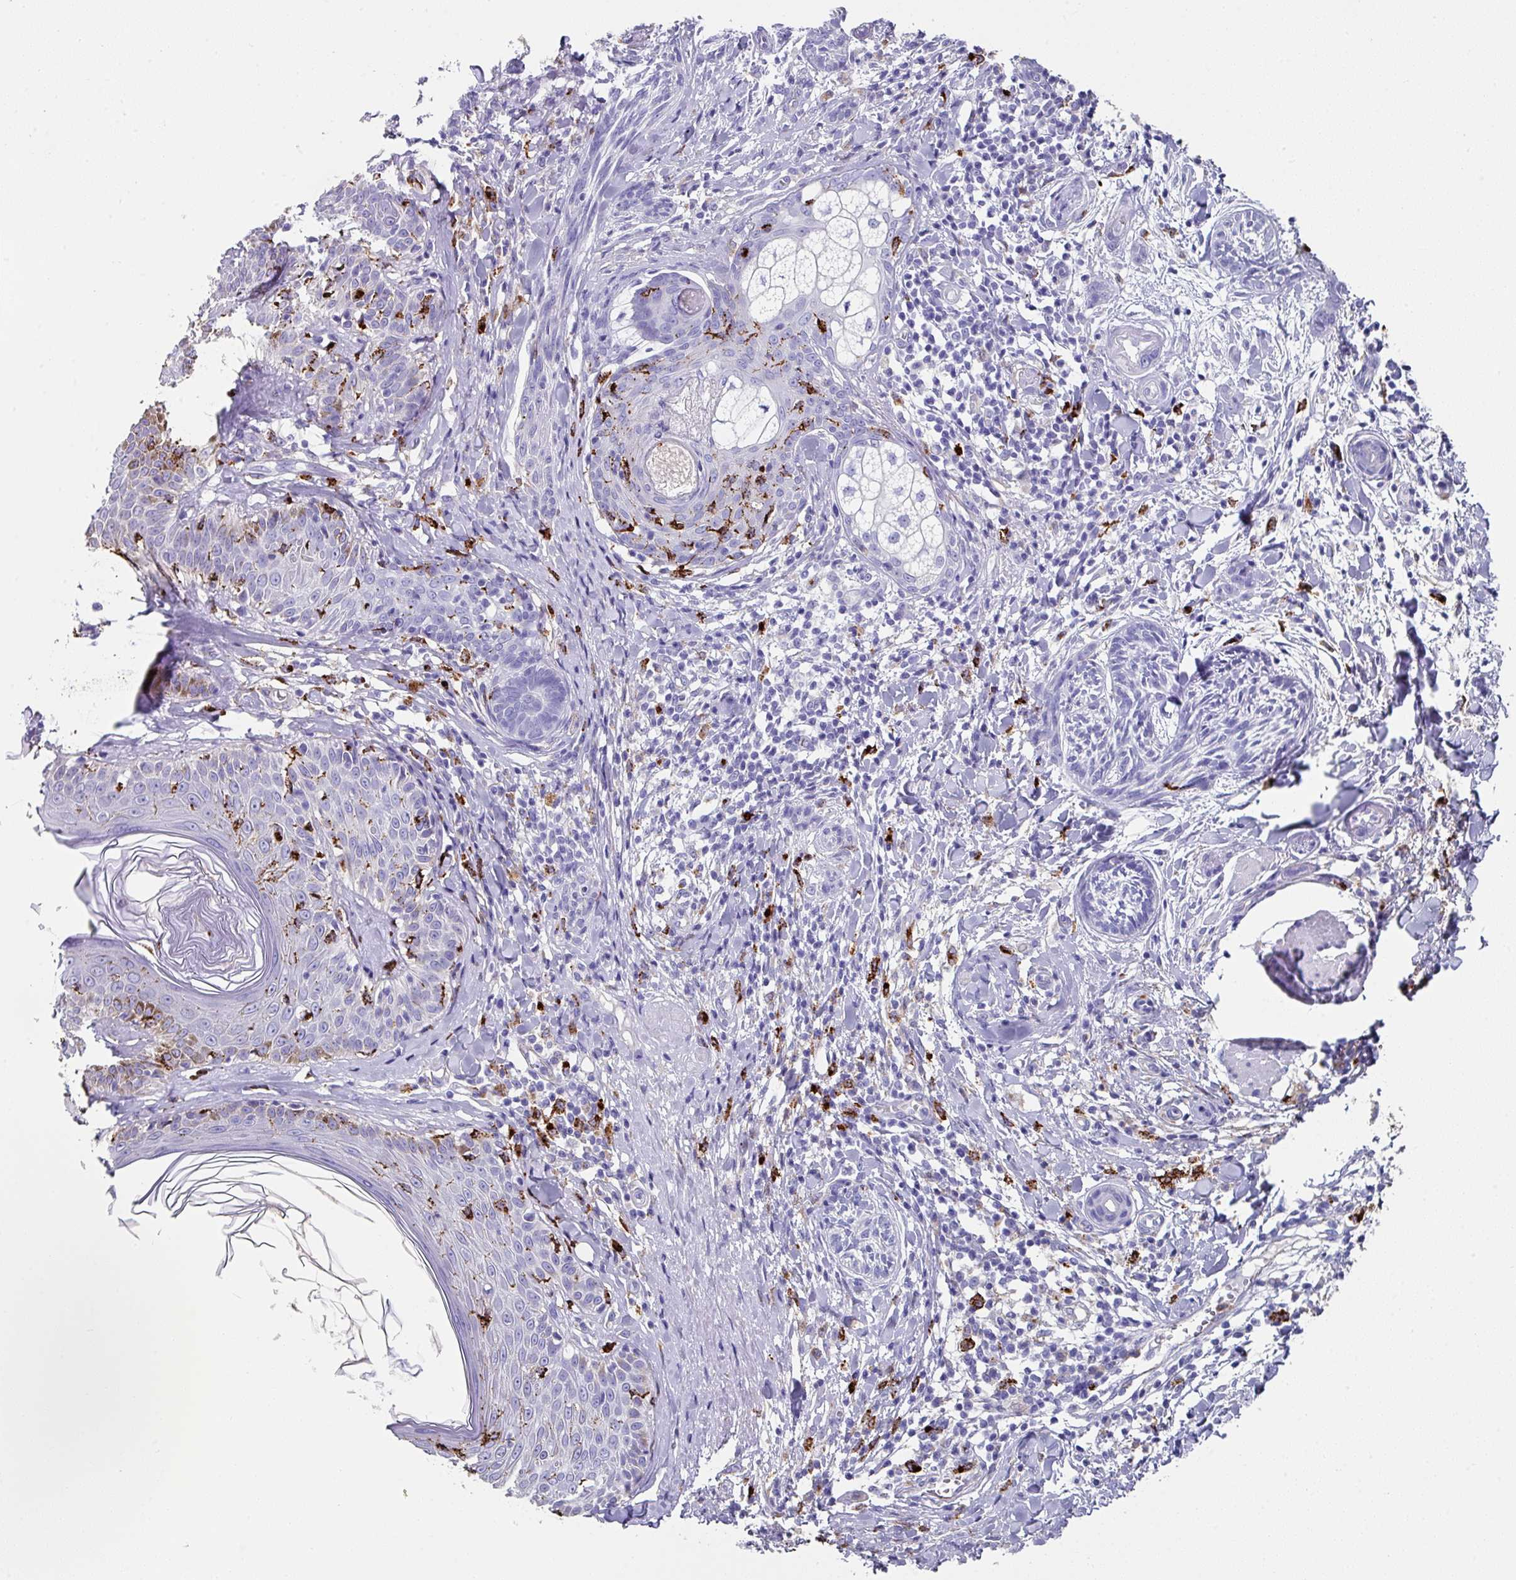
{"staining": {"intensity": "negative", "quantity": "none", "location": "none"}, "tissue": "skin cancer", "cell_type": "Tumor cells", "image_type": "cancer", "snomed": [{"axis": "morphology", "description": "Basal cell carcinoma"}, {"axis": "topography", "description": "Skin"}], "caption": "Human skin basal cell carcinoma stained for a protein using IHC displays no expression in tumor cells.", "gene": "CPVL", "patient": {"sex": "male", "age": 73}}